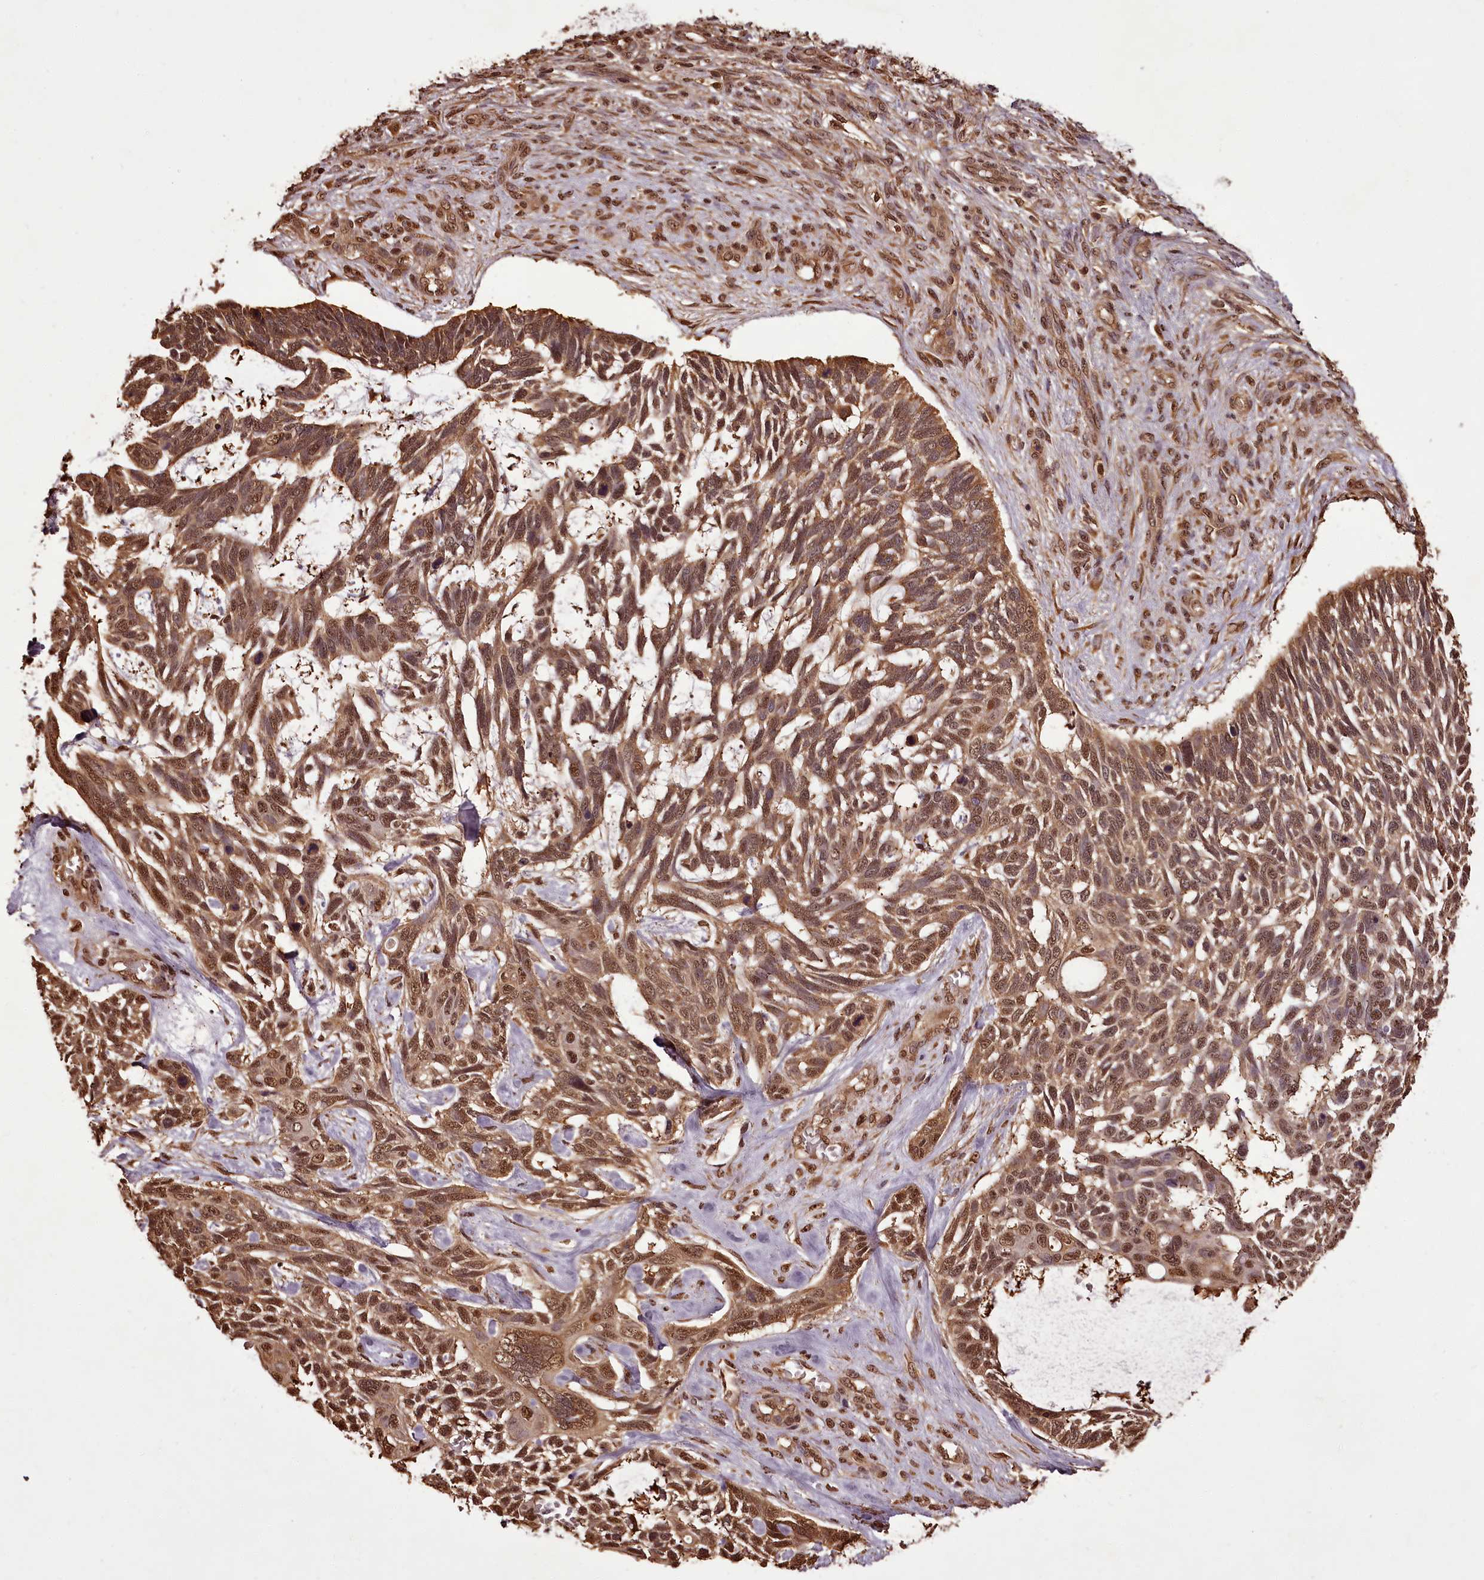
{"staining": {"intensity": "moderate", "quantity": ">75%", "location": "cytoplasmic/membranous,nuclear"}, "tissue": "skin cancer", "cell_type": "Tumor cells", "image_type": "cancer", "snomed": [{"axis": "morphology", "description": "Basal cell carcinoma"}, {"axis": "topography", "description": "Skin"}], "caption": "High-magnification brightfield microscopy of skin cancer stained with DAB (3,3'-diaminobenzidine) (brown) and counterstained with hematoxylin (blue). tumor cells exhibit moderate cytoplasmic/membranous and nuclear staining is present in about>75% of cells. Immunohistochemistry (ihc) stains the protein of interest in brown and the nuclei are stained blue.", "gene": "NPRL2", "patient": {"sex": "male", "age": 88}}